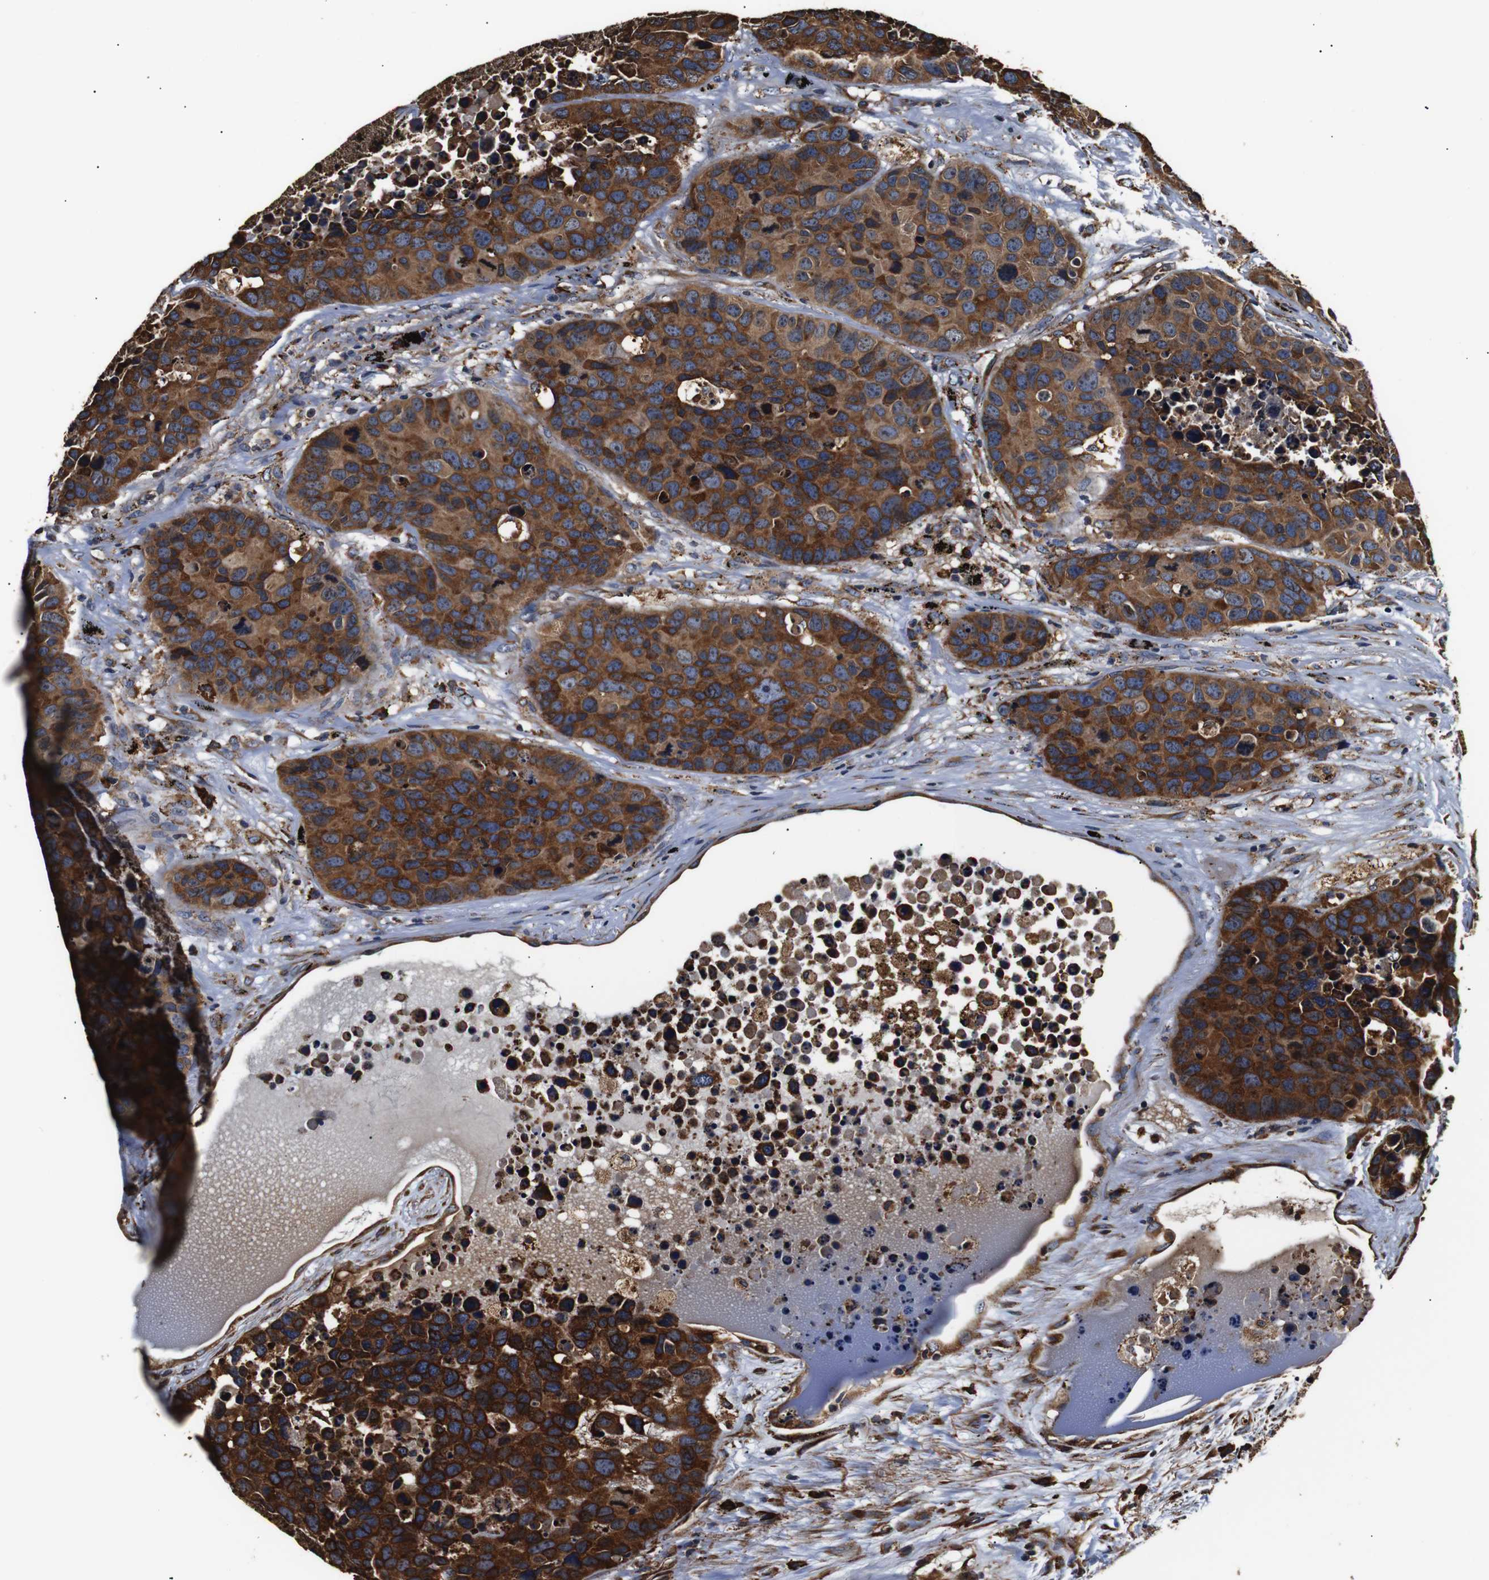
{"staining": {"intensity": "moderate", "quantity": ">75%", "location": "cytoplasmic/membranous"}, "tissue": "carcinoid", "cell_type": "Tumor cells", "image_type": "cancer", "snomed": [{"axis": "morphology", "description": "Carcinoid, malignant, NOS"}, {"axis": "topography", "description": "Lung"}], "caption": "Brown immunohistochemical staining in carcinoid (malignant) exhibits moderate cytoplasmic/membranous expression in approximately >75% of tumor cells.", "gene": "HHIP", "patient": {"sex": "male", "age": 60}}